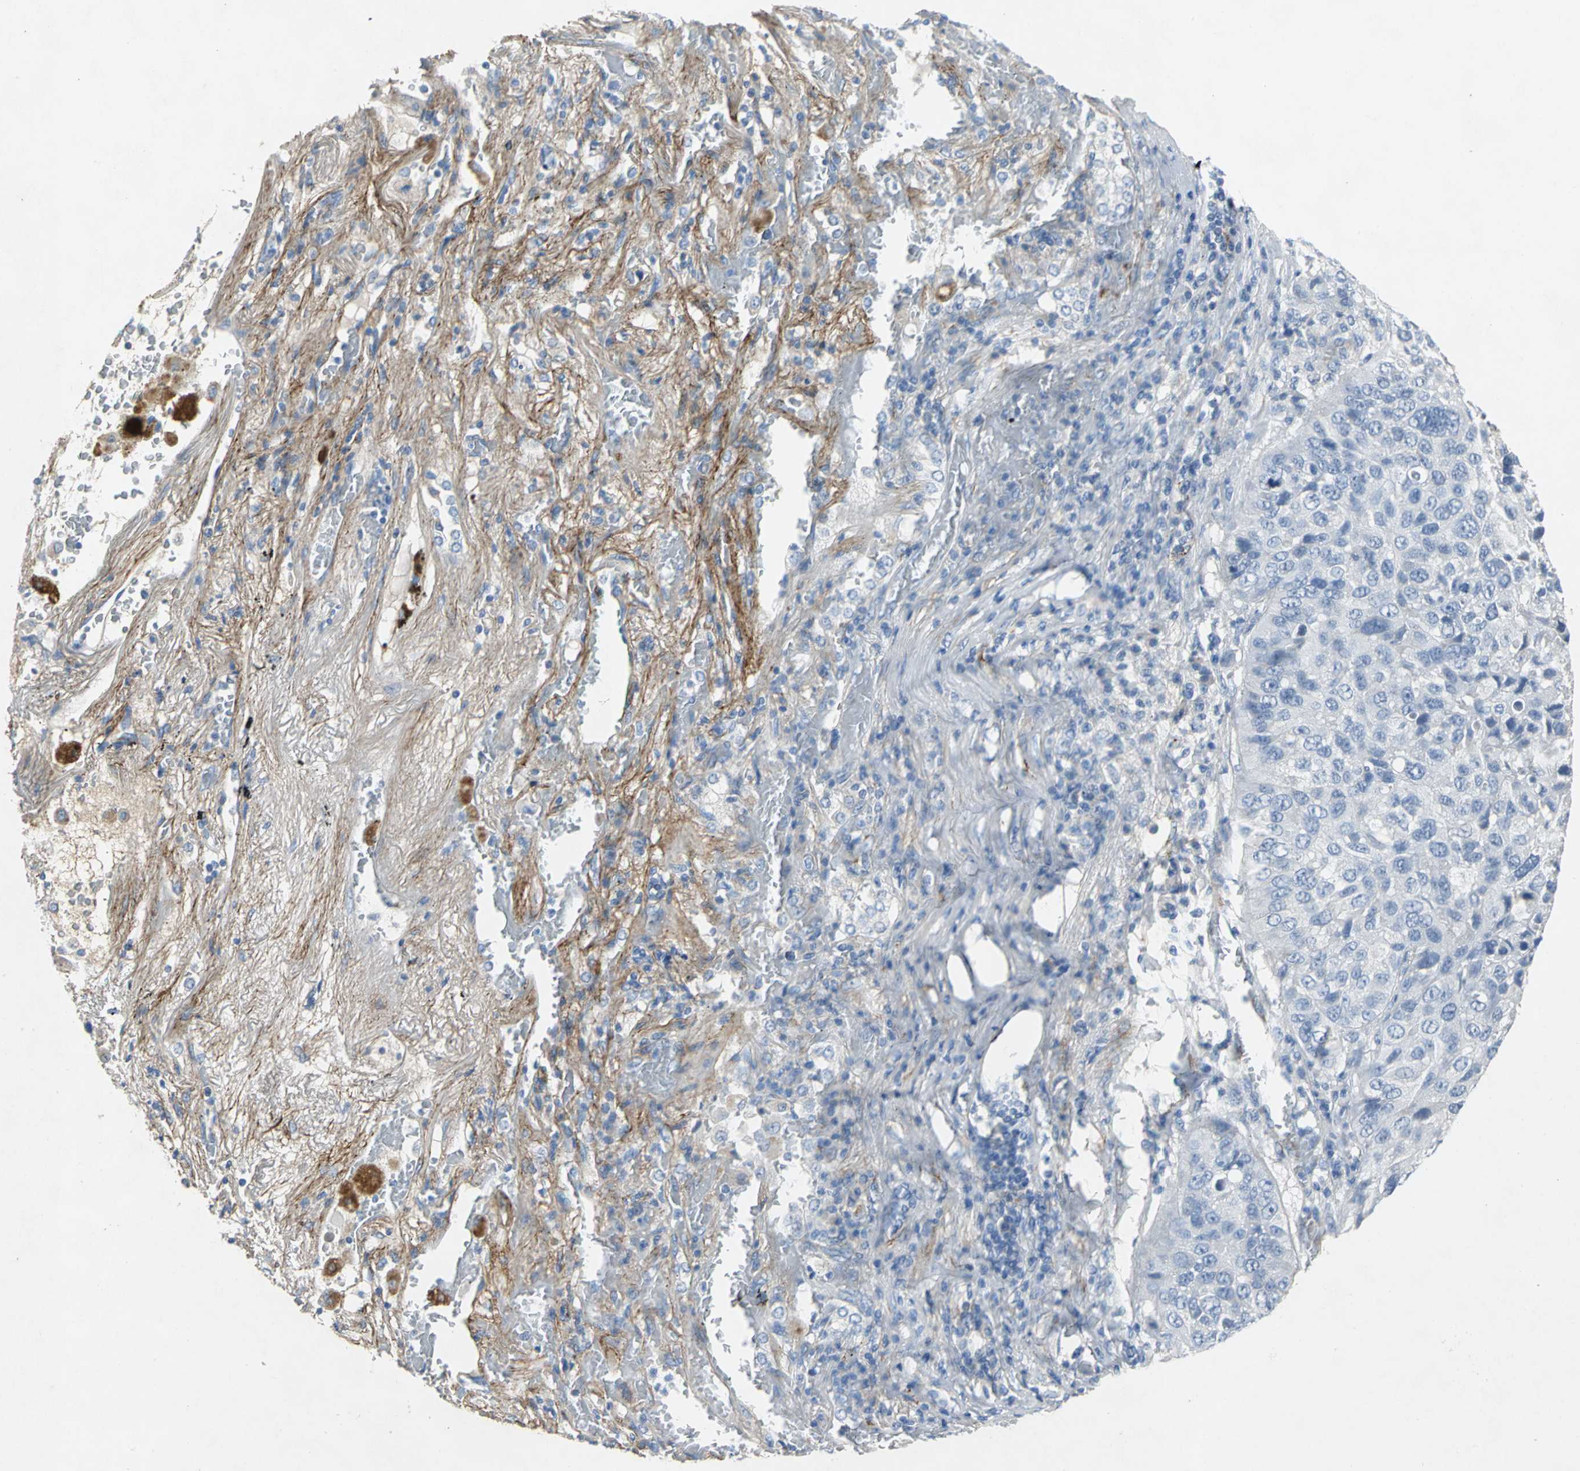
{"staining": {"intensity": "negative", "quantity": "none", "location": "none"}, "tissue": "lung cancer", "cell_type": "Tumor cells", "image_type": "cancer", "snomed": [{"axis": "morphology", "description": "Squamous cell carcinoma, NOS"}, {"axis": "topography", "description": "Lung"}], "caption": "Histopathology image shows no protein staining in tumor cells of lung cancer (squamous cell carcinoma) tissue.", "gene": "EFNB3", "patient": {"sex": "male", "age": 57}}